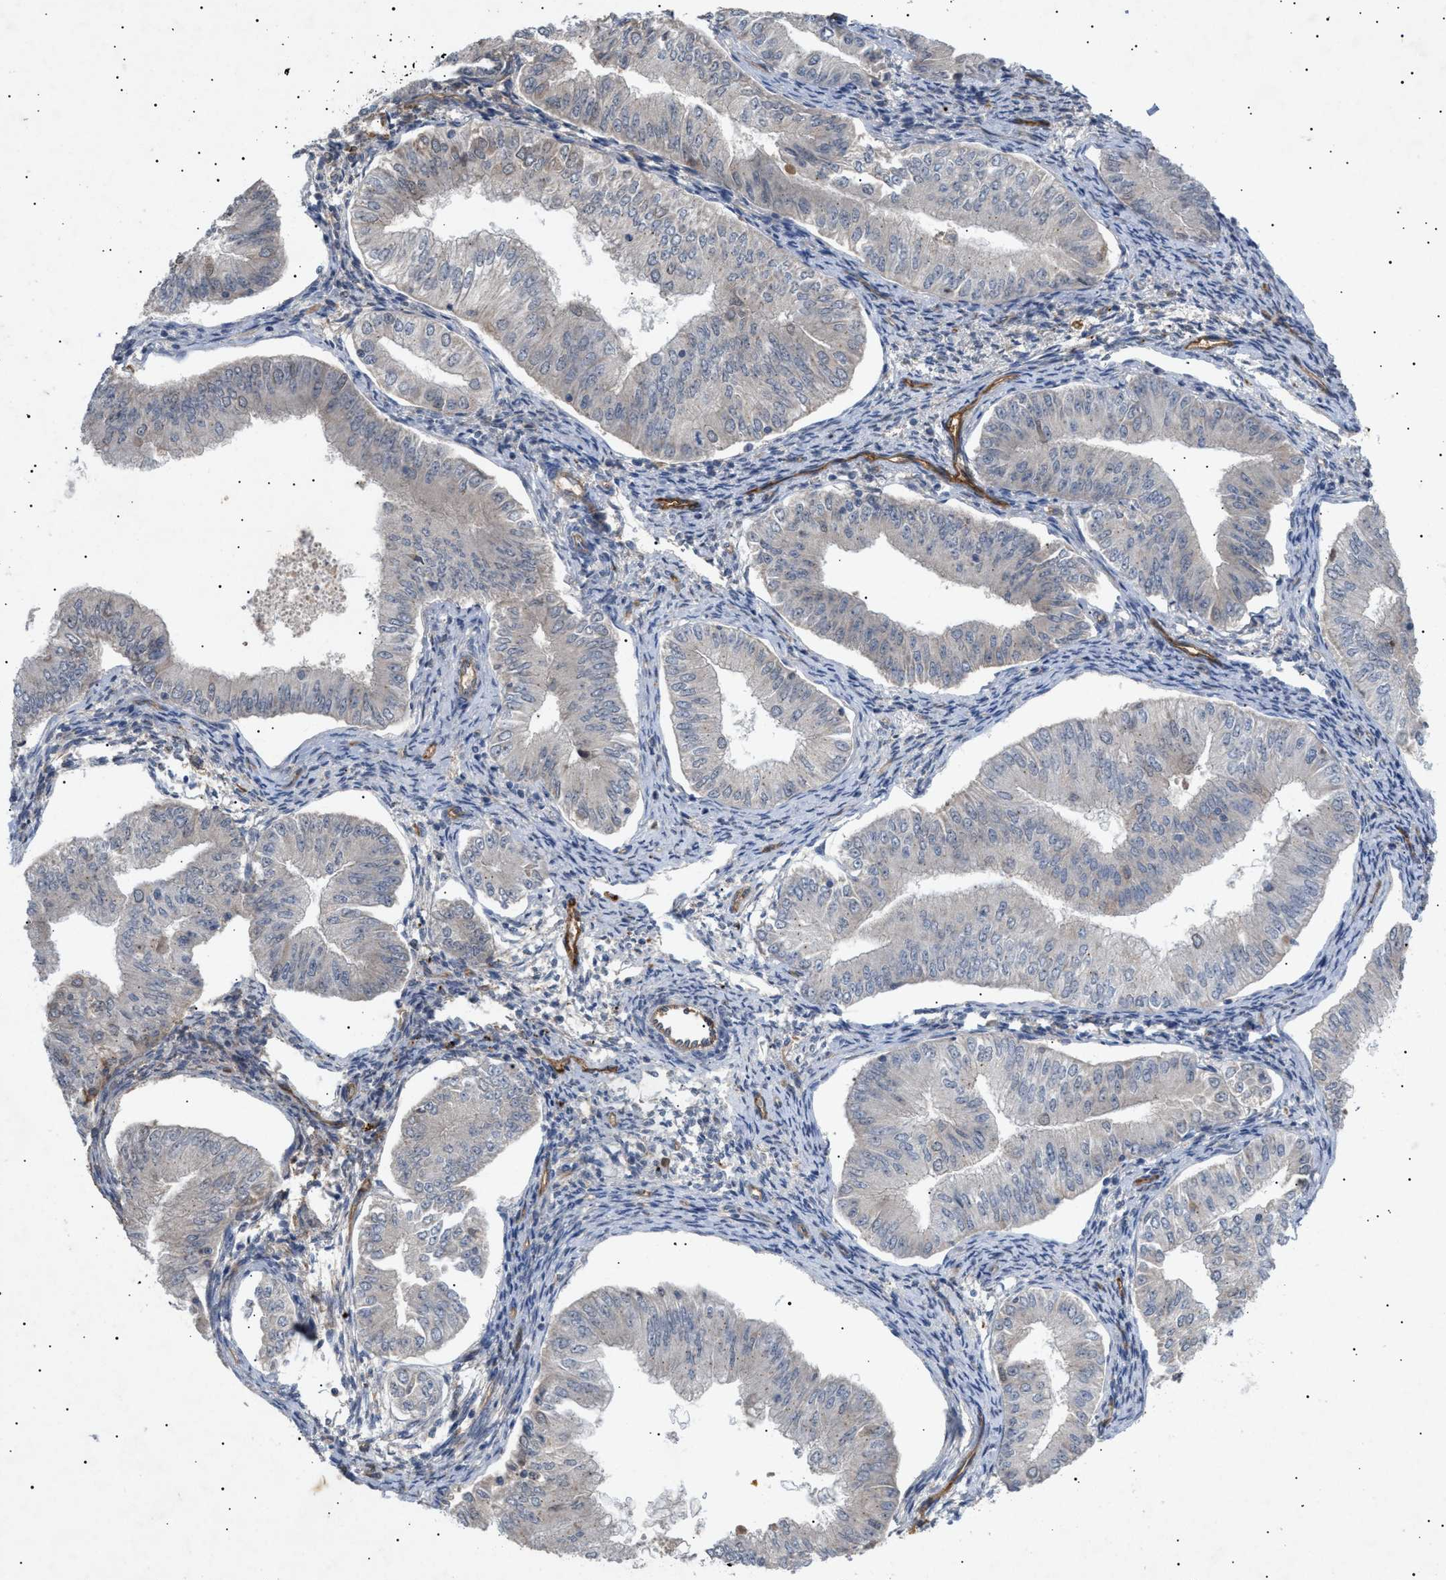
{"staining": {"intensity": "negative", "quantity": "none", "location": "none"}, "tissue": "endometrial cancer", "cell_type": "Tumor cells", "image_type": "cancer", "snomed": [{"axis": "morphology", "description": "Normal tissue, NOS"}, {"axis": "morphology", "description": "Adenocarcinoma, NOS"}, {"axis": "topography", "description": "Endometrium"}], "caption": "Adenocarcinoma (endometrial) stained for a protein using immunohistochemistry (IHC) exhibits no expression tumor cells.", "gene": "SIRT5", "patient": {"sex": "female", "age": 53}}